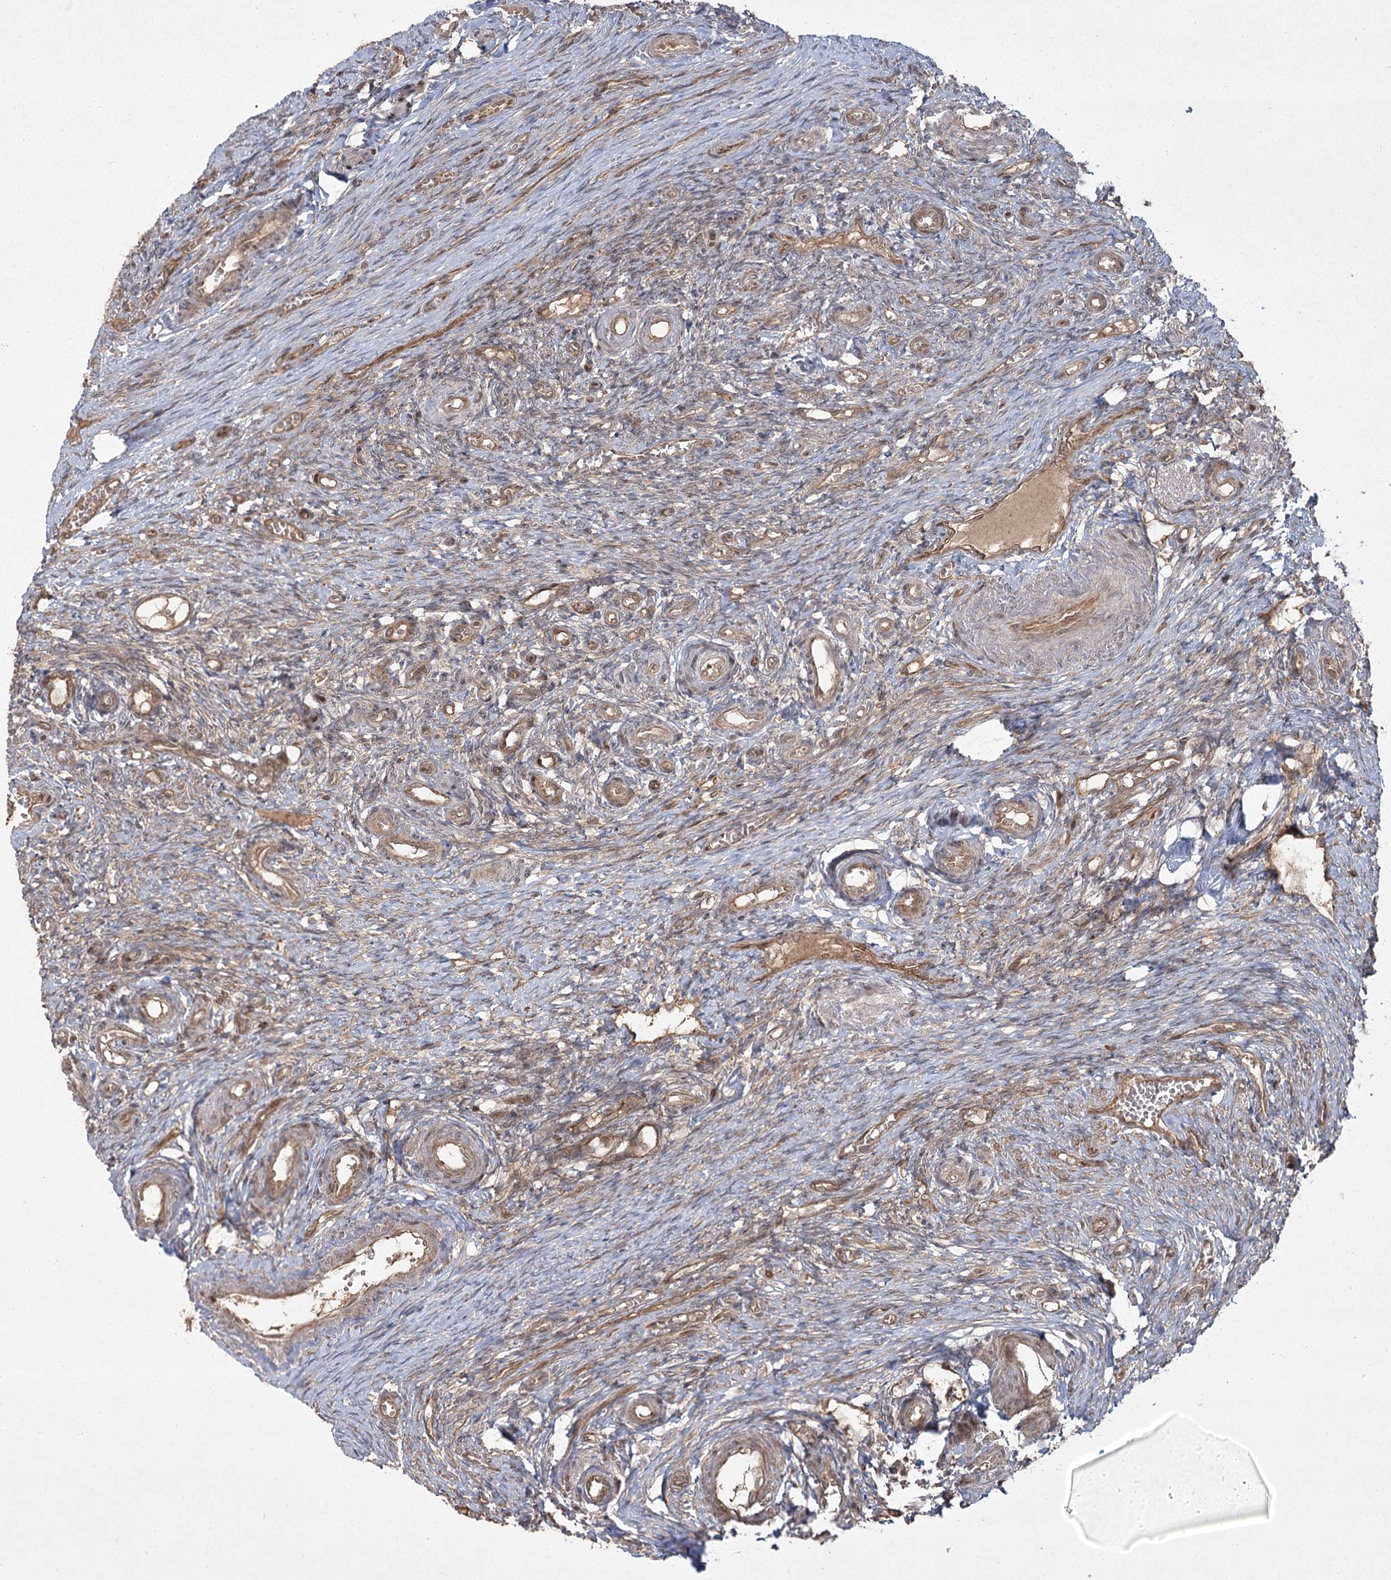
{"staining": {"intensity": "weak", "quantity": "25%-75%", "location": "cytoplasmic/membranous"}, "tissue": "ovary", "cell_type": "Ovarian stroma cells", "image_type": "normal", "snomed": [{"axis": "morphology", "description": "Adenocarcinoma, NOS"}, {"axis": "topography", "description": "Endometrium"}], "caption": "Benign ovary demonstrates weak cytoplasmic/membranous expression in approximately 25%-75% of ovarian stroma cells, visualized by immunohistochemistry.", "gene": "CPLANE1", "patient": {"sex": "female", "age": 32}}